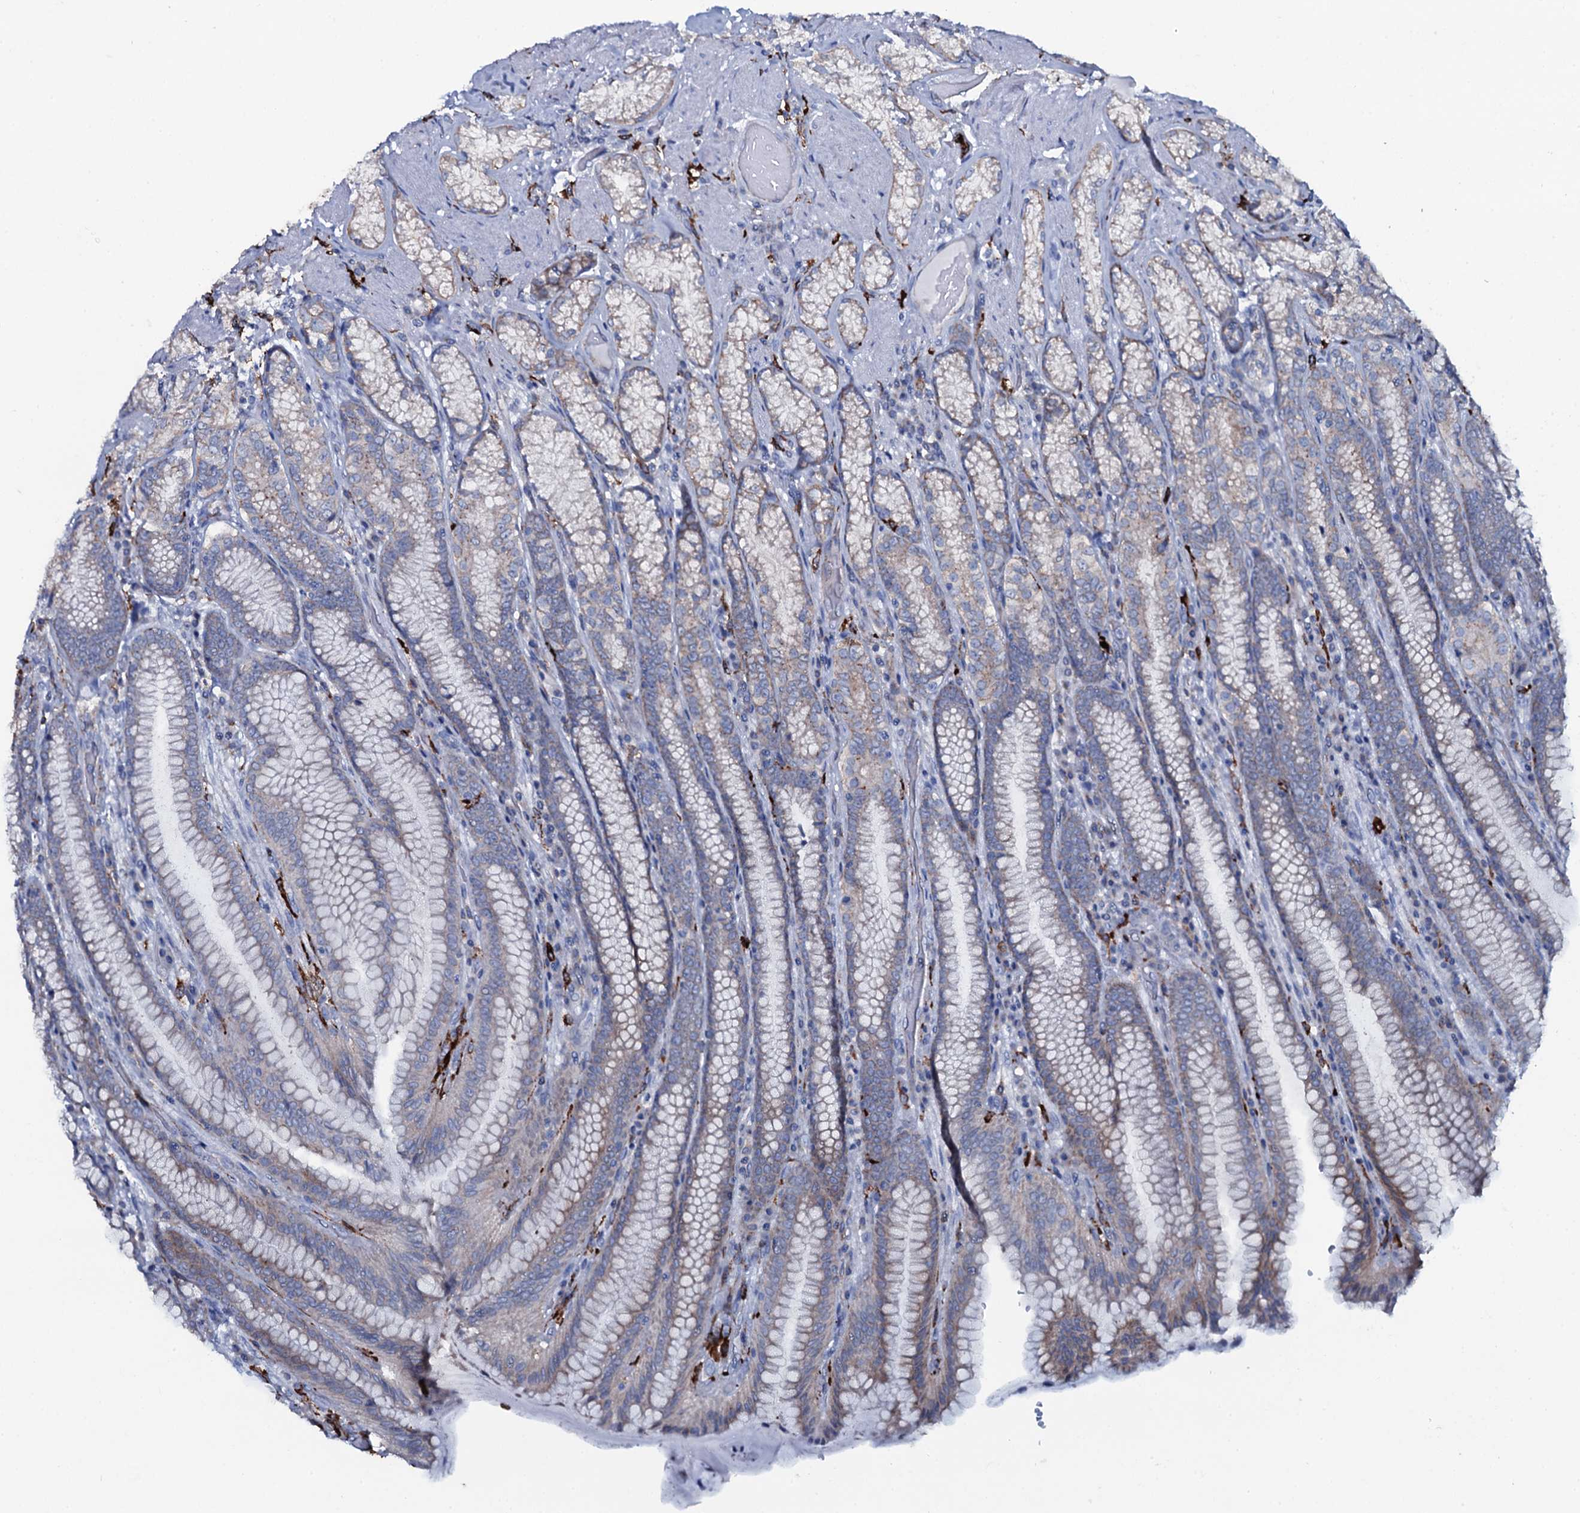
{"staining": {"intensity": "weak", "quantity": "25%-75%", "location": "cytoplasmic/membranous"}, "tissue": "stomach", "cell_type": "Glandular cells", "image_type": "normal", "snomed": [{"axis": "morphology", "description": "Normal tissue, NOS"}, {"axis": "topography", "description": "Stomach, upper"}, {"axis": "topography", "description": "Stomach, lower"}], "caption": "Stomach stained with a brown dye reveals weak cytoplasmic/membranous positive positivity in approximately 25%-75% of glandular cells.", "gene": "OSBPL2", "patient": {"sex": "female", "age": 76}}